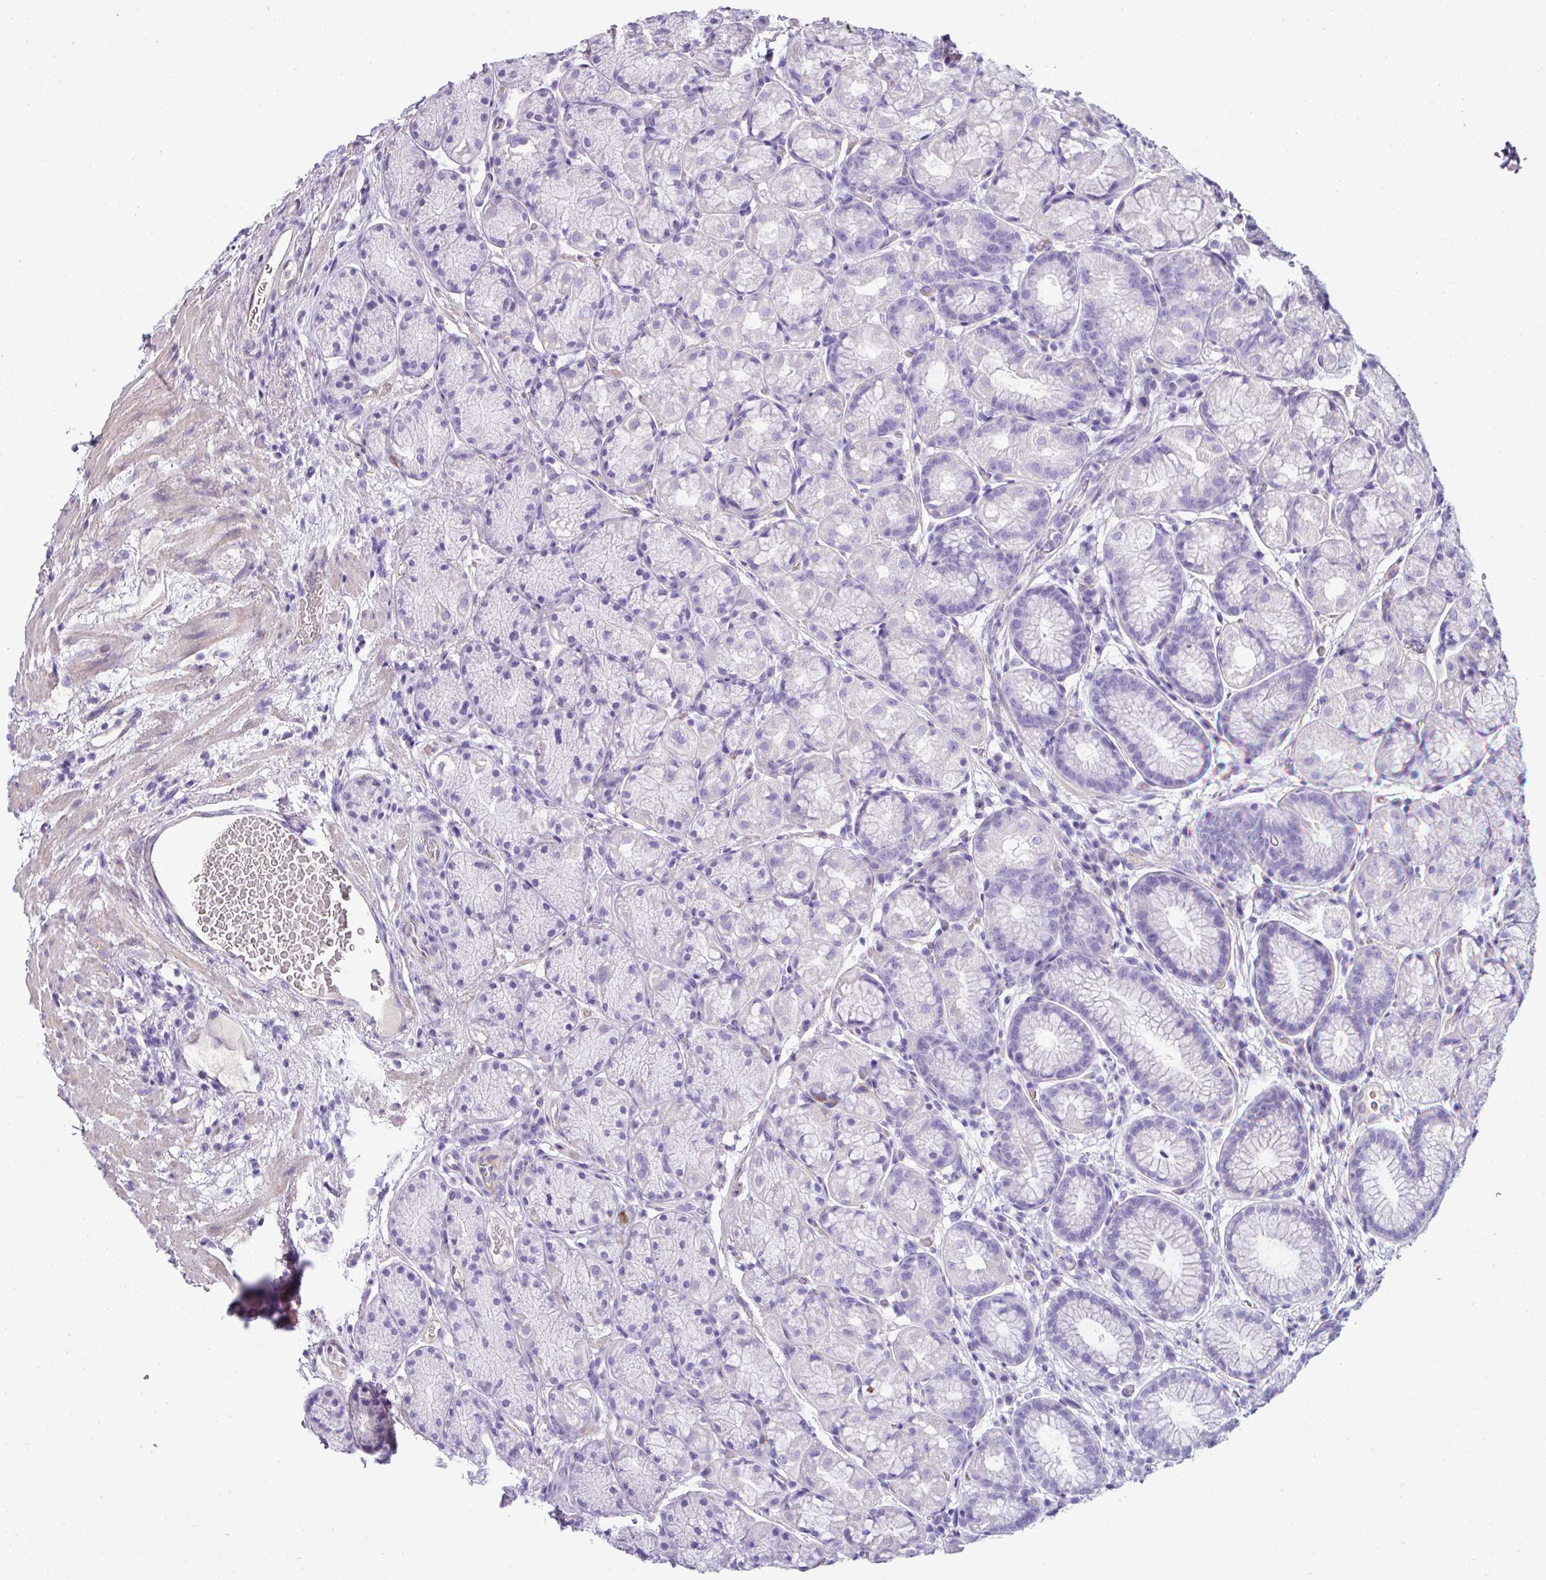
{"staining": {"intensity": "negative", "quantity": "none", "location": "none"}, "tissue": "stomach", "cell_type": "Glandular cells", "image_type": "normal", "snomed": [{"axis": "morphology", "description": "Normal tissue, NOS"}, {"axis": "topography", "description": "Stomach"}], "caption": "Glandular cells show no significant expression in benign stomach.", "gene": "VCX2", "patient": {"sex": "male", "age": 63}}